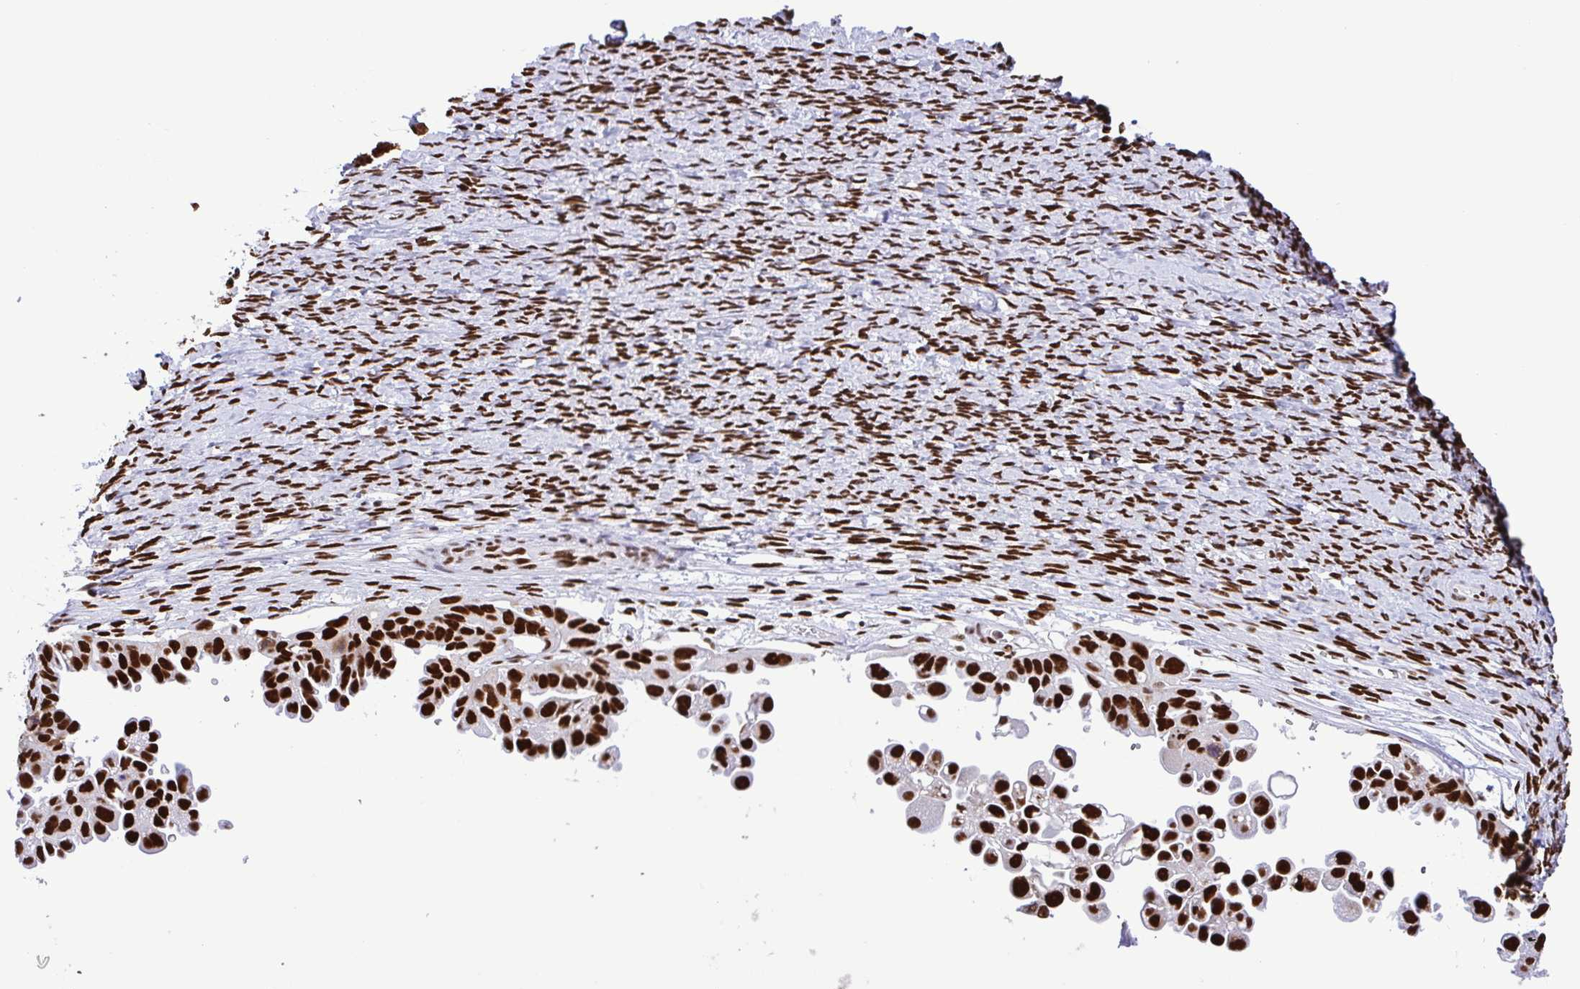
{"staining": {"intensity": "strong", "quantity": ">75%", "location": "nuclear"}, "tissue": "ovarian cancer", "cell_type": "Tumor cells", "image_type": "cancer", "snomed": [{"axis": "morphology", "description": "Cystadenocarcinoma, serous, NOS"}, {"axis": "topography", "description": "Ovary"}], "caption": "Ovarian cancer stained for a protein (brown) shows strong nuclear positive expression in about >75% of tumor cells.", "gene": "TRIM28", "patient": {"sex": "female", "age": 53}}